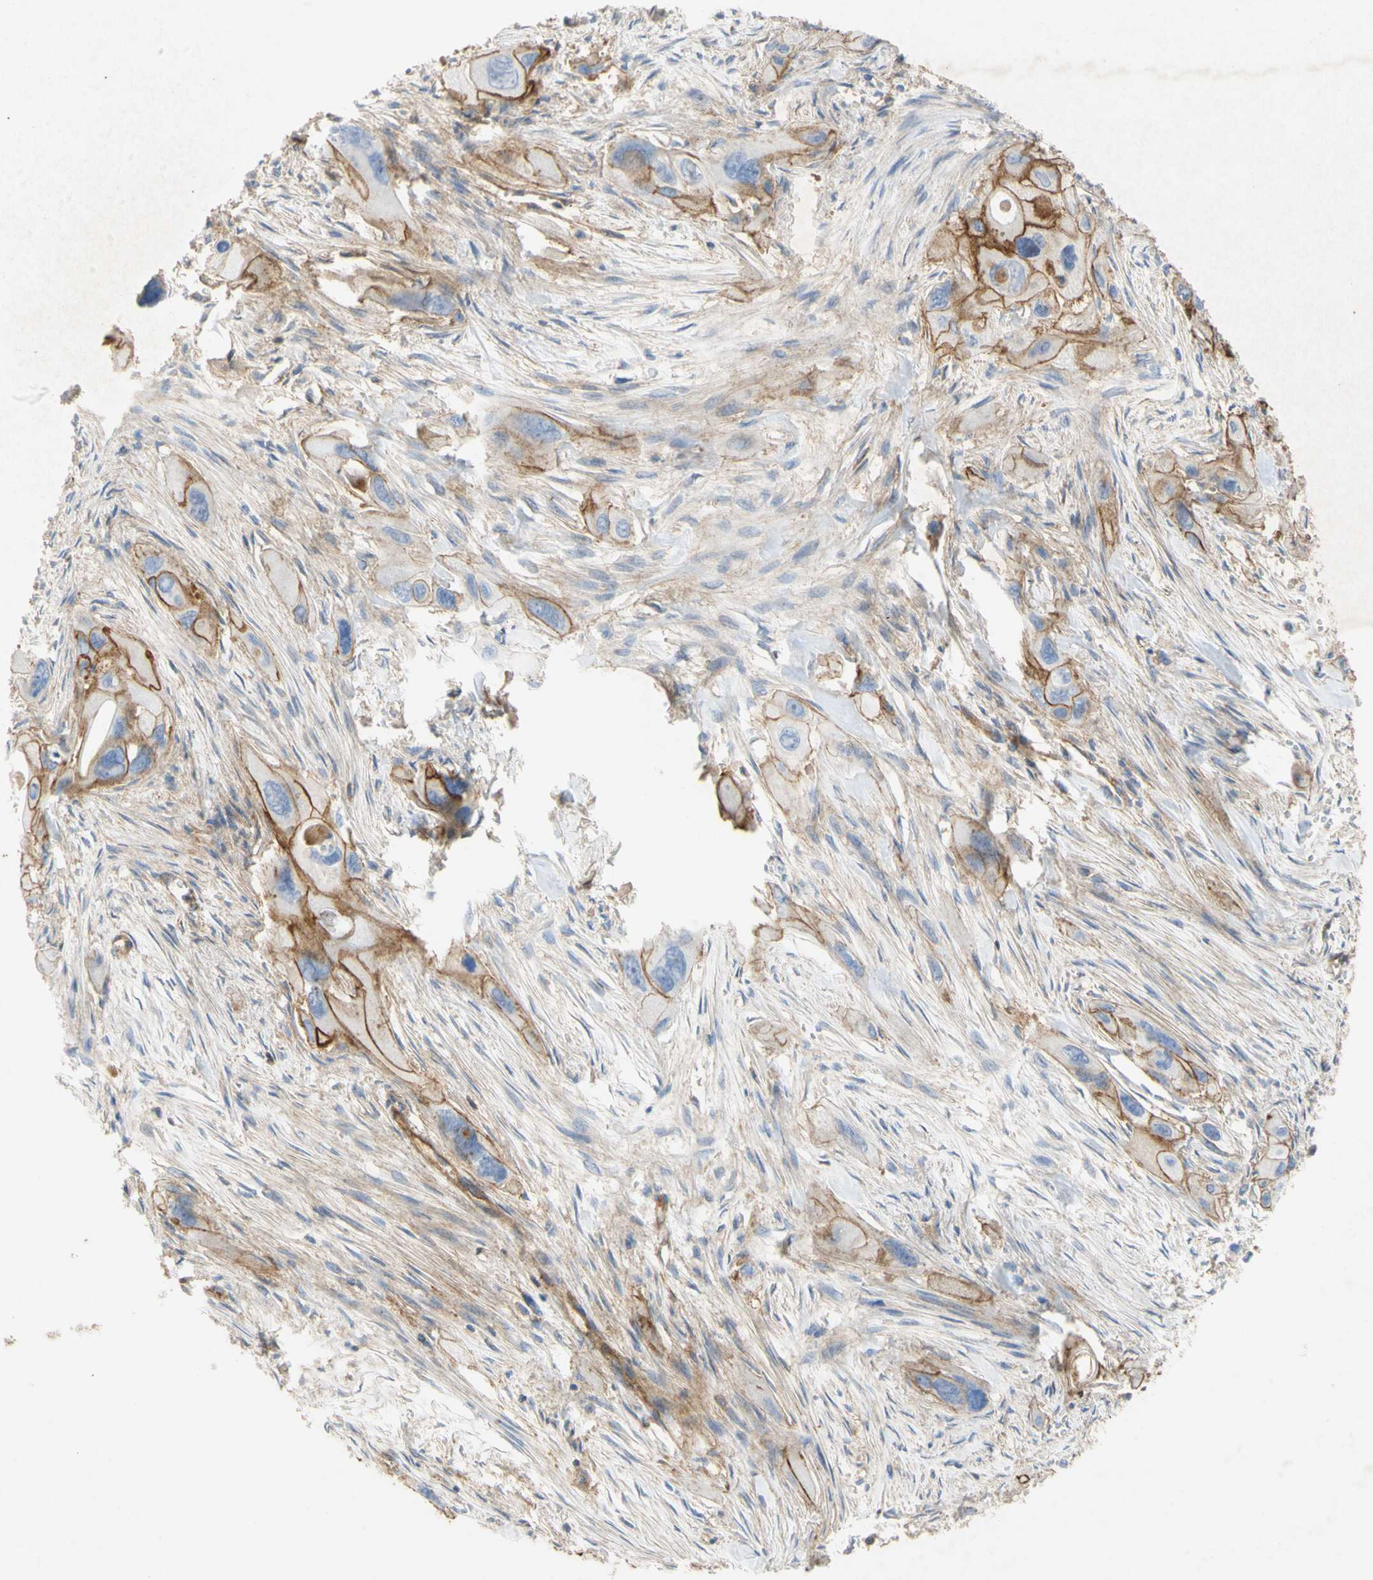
{"staining": {"intensity": "moderate", "quantity": ">75%", "location": "cytoplasmic/membranous"}, "tissue": "pancreatic cancer", "cell_type": "Tumor cells", "image_type": "cancer", "snomed": [{"axis": "morphology", "description": "Adenocarcinoma, NOS"}, {"axis": "topography", "description": "Pancreas"}], "caption": "Adenocarcinoma (pancreatic) was stained to show a protein in brown. There is medium levels of moderate cytoplasmic/membranous positivity in about >75% of tumor cells. (DAB IHC, brown staining for protein, blue staining for nuclei).", "gene": "ATP2A3", "patient": {"sex": "male", "age": 73}}